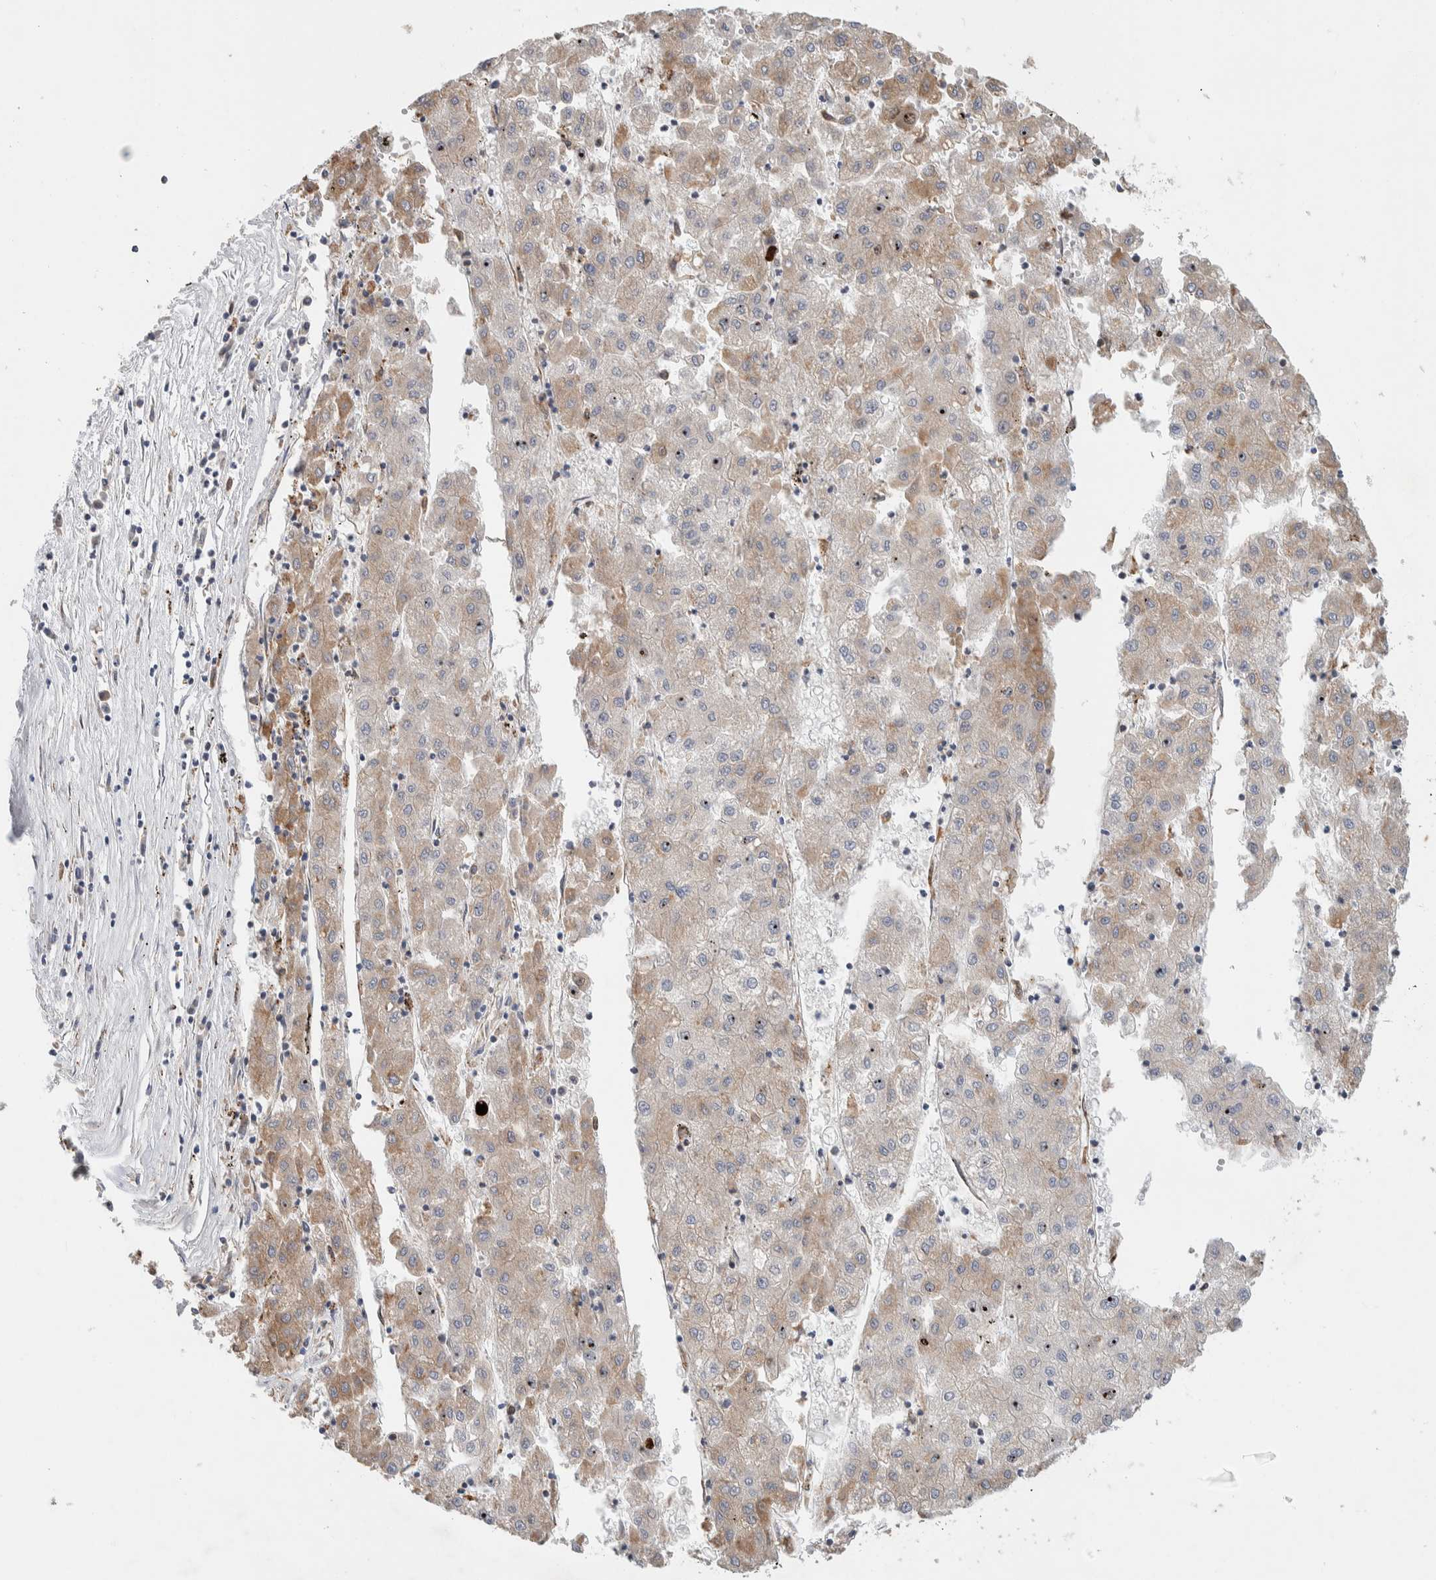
{"staining": {"intensity": "weak", "quantity": "25%-75%", "location": "cytoplasmic/membranous"}, "tissue": "liver cancer", "cell_type": "Tumor cells", "image_type": "cancer", "snomed": [{"axis": "morphology", "description": "Carcinoma, Hepatocellular, NOS"}, {"axis": "topography", "description": "Liver"}], "caption": "About 25%-75% of tumor cells in human hepatocellular carcinoma (liver) exhibit weak cytoplasmic/membranous protein staining as visualized by brown immunohistochemical staining.", "gene": "ADCY8", "patient": {"sex": "male", "age": 72}}